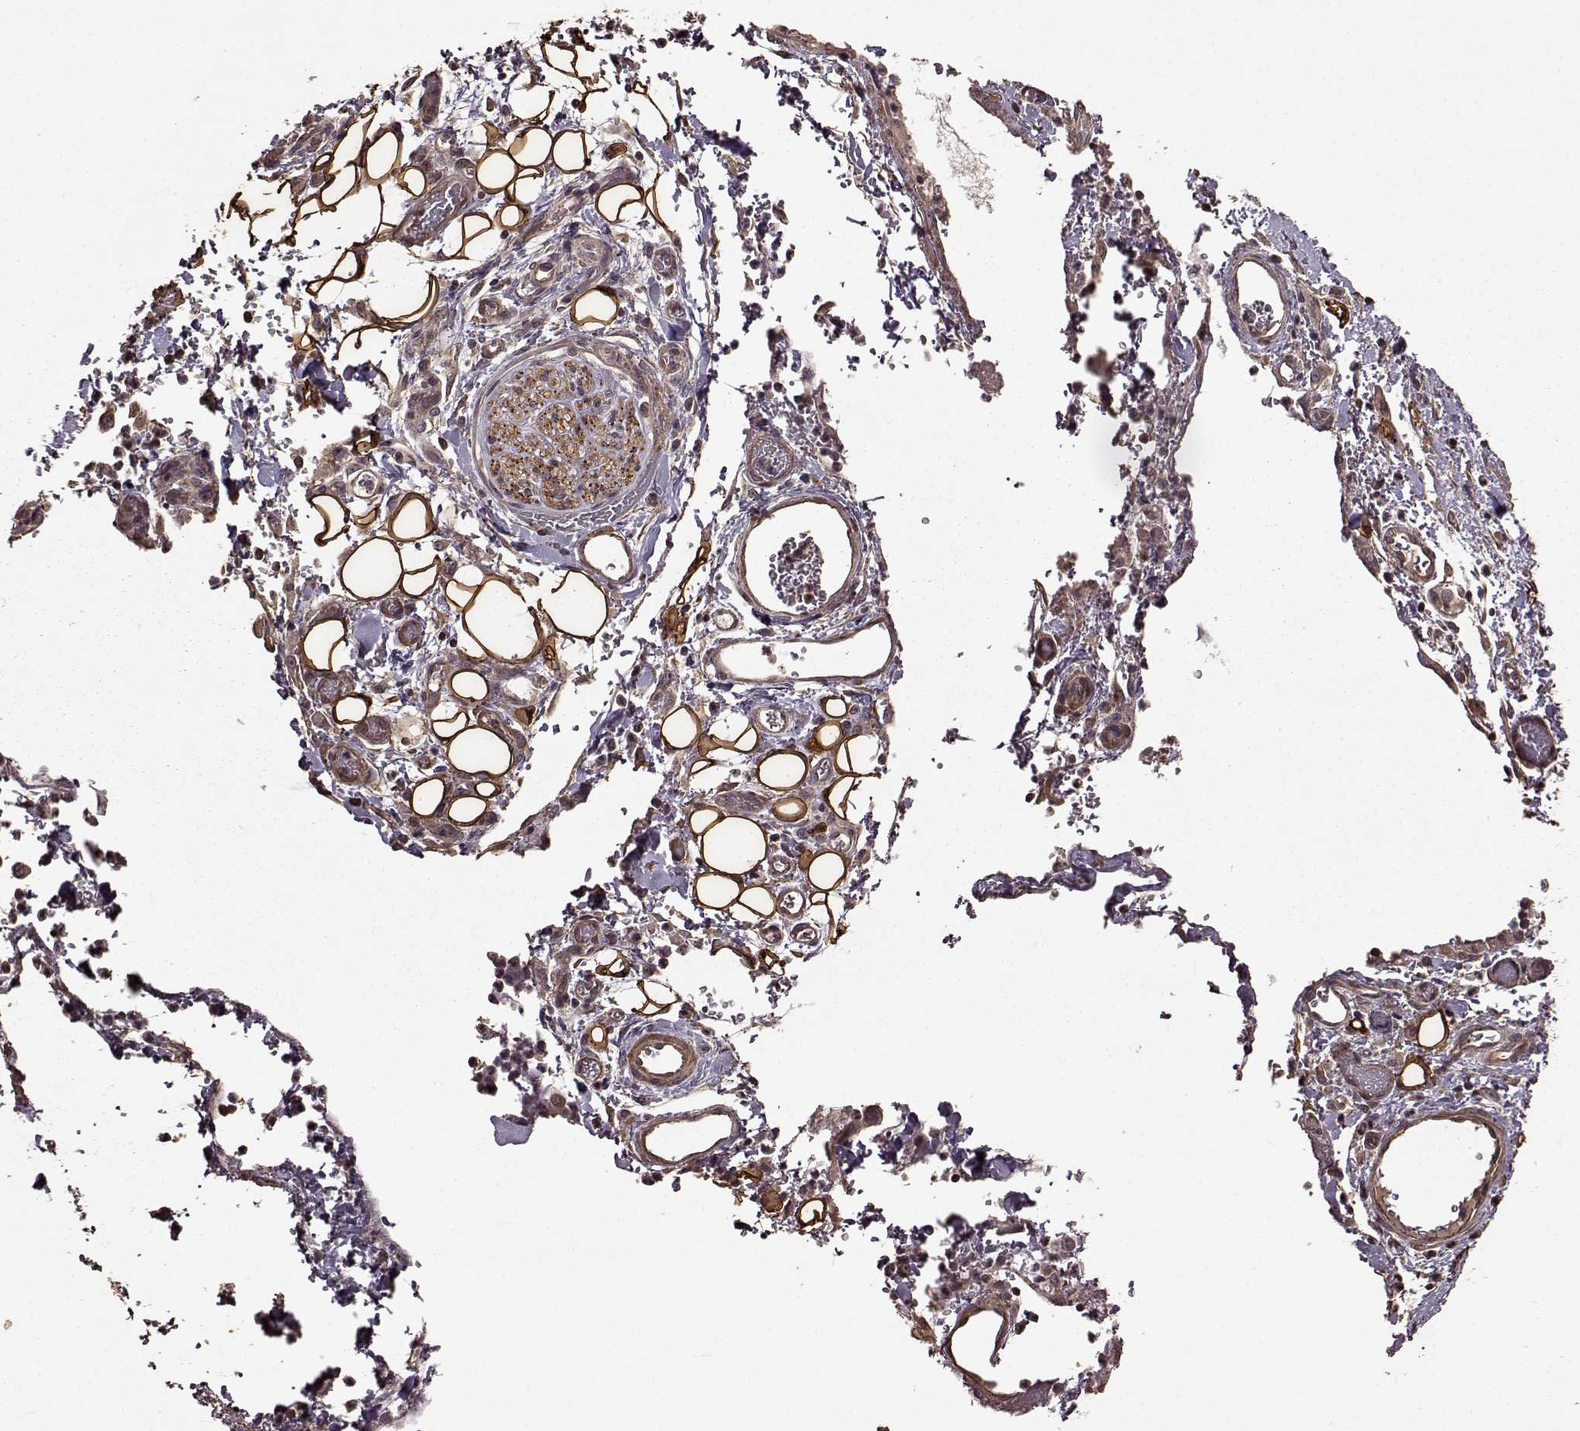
{"staining": {"intensity": "negative", "quantity": "none", "location": "none"}, "tissue": "stomach cancer", "cell_type": "Tumor cells", "image_type": "cancer", "snomed": [{"axis": "morphology", "description": "Normal tissue, NOS"}, {"axis": "morphology", "description": "Adenocarcinoma, NOS"}, {"axis": "topography", "description": "Esophagus"}, {"axis": "topography", "description": "Stomach, upper"}], "caption": "The IHC image has no significant expression in tumor cells of adenocarcinoma (stomach) tissue. (Stains: DAB IHC with hematoxylin counter stain, Microscopy: brightfield microscopy at high magnification).", "gene": "FBXW11", "patient": {"sex": "male", "age": 74}}